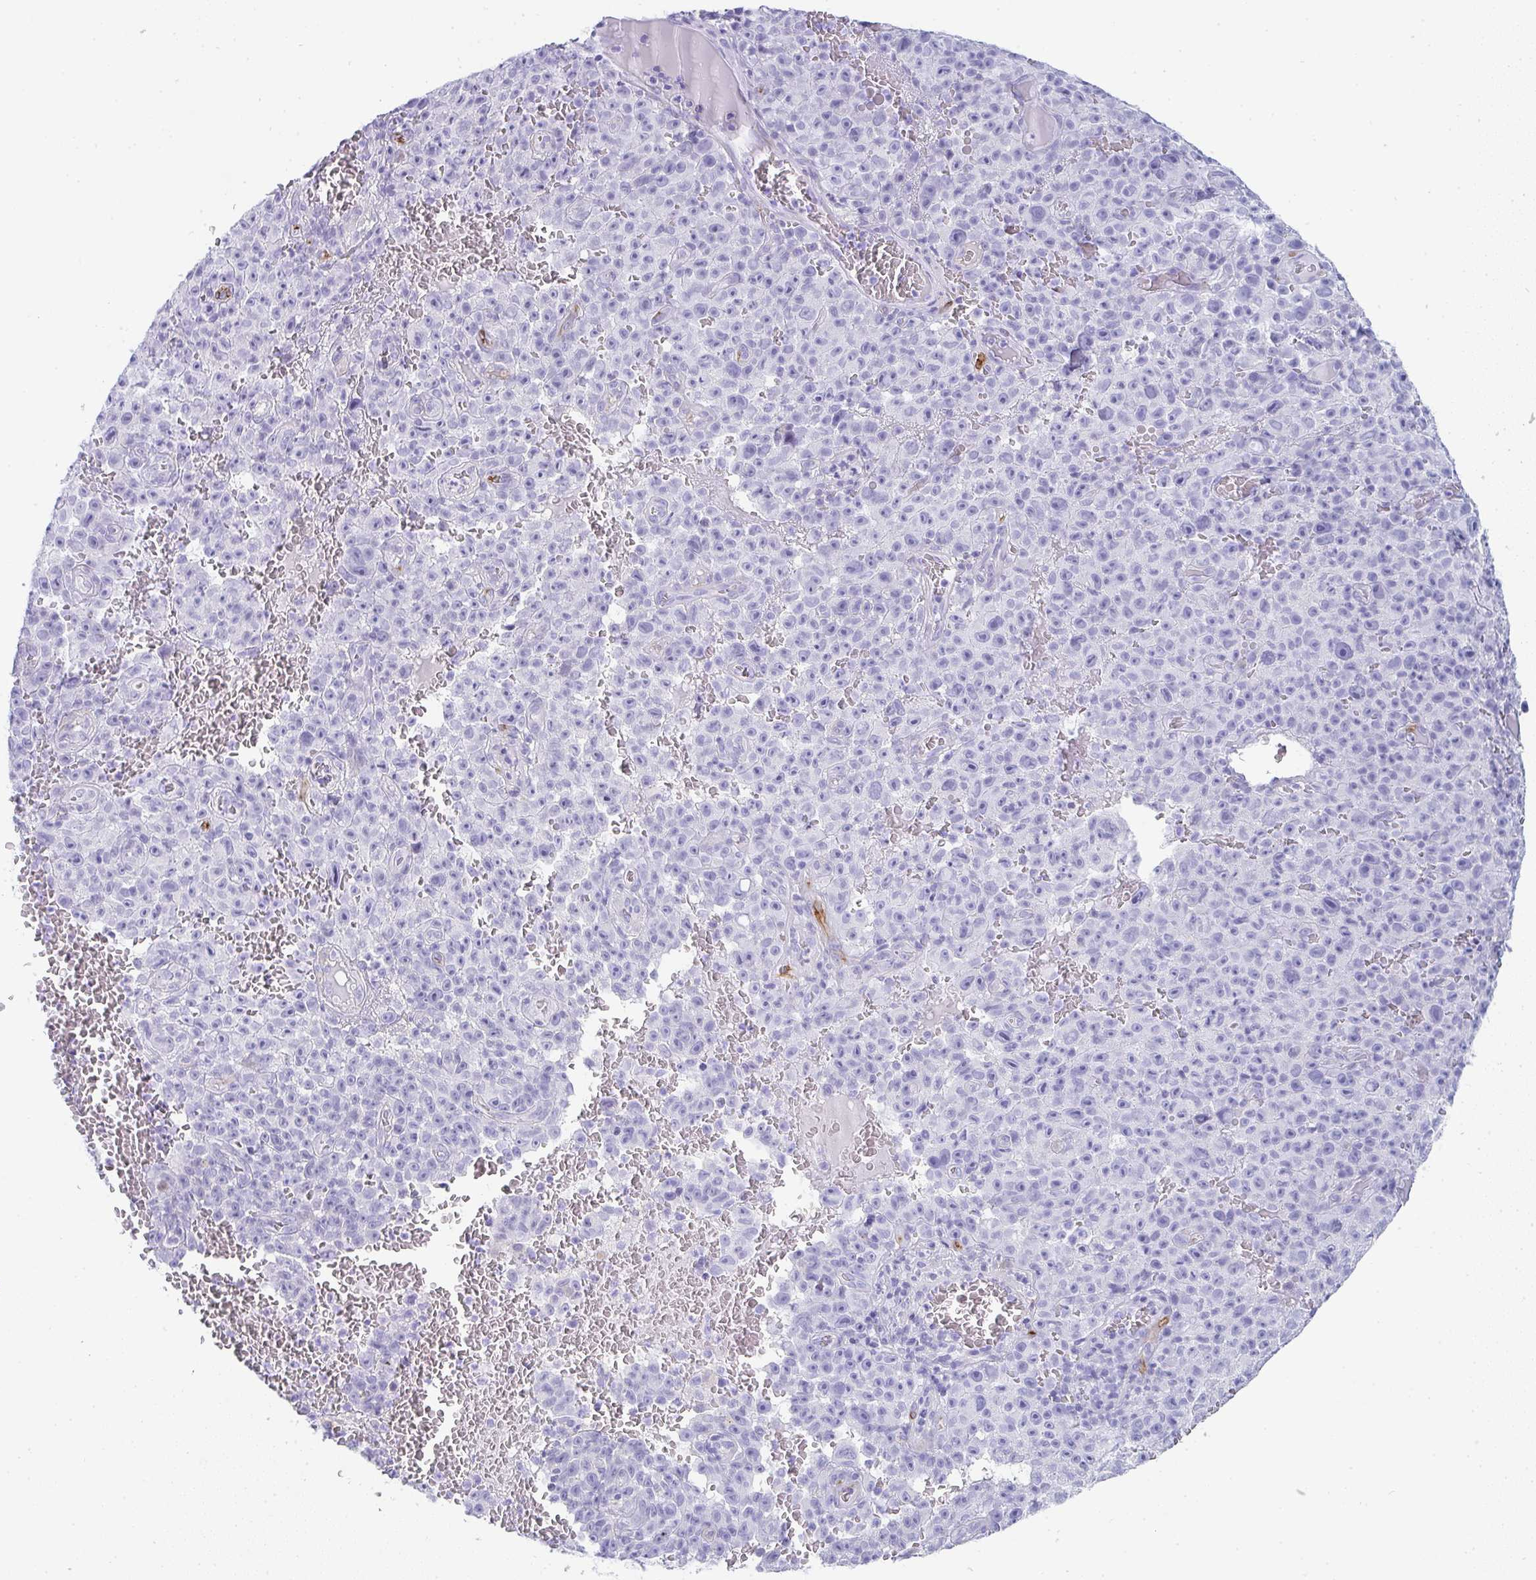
{"staining": {"intensity": "negative", "quantity": "none", "location": "none"}, "tissue": "melanoma", "cell_type": "Tumor cells", "image_type": "cancer", "snomed": [{"axis": "morphology", "description": "Malignant melanoma, NOS"}, {"axis": "topography", "description": "Skin"}], "caption": "Protein analysis of malignant melanoma exhibits no significant positivity in tumor cells. The staining is performed using DAB brown chromogen with nuclei counter-stained in using hematoxylin.", "gene": "PRND", "patient": {"sex": "female", "age": 82}}